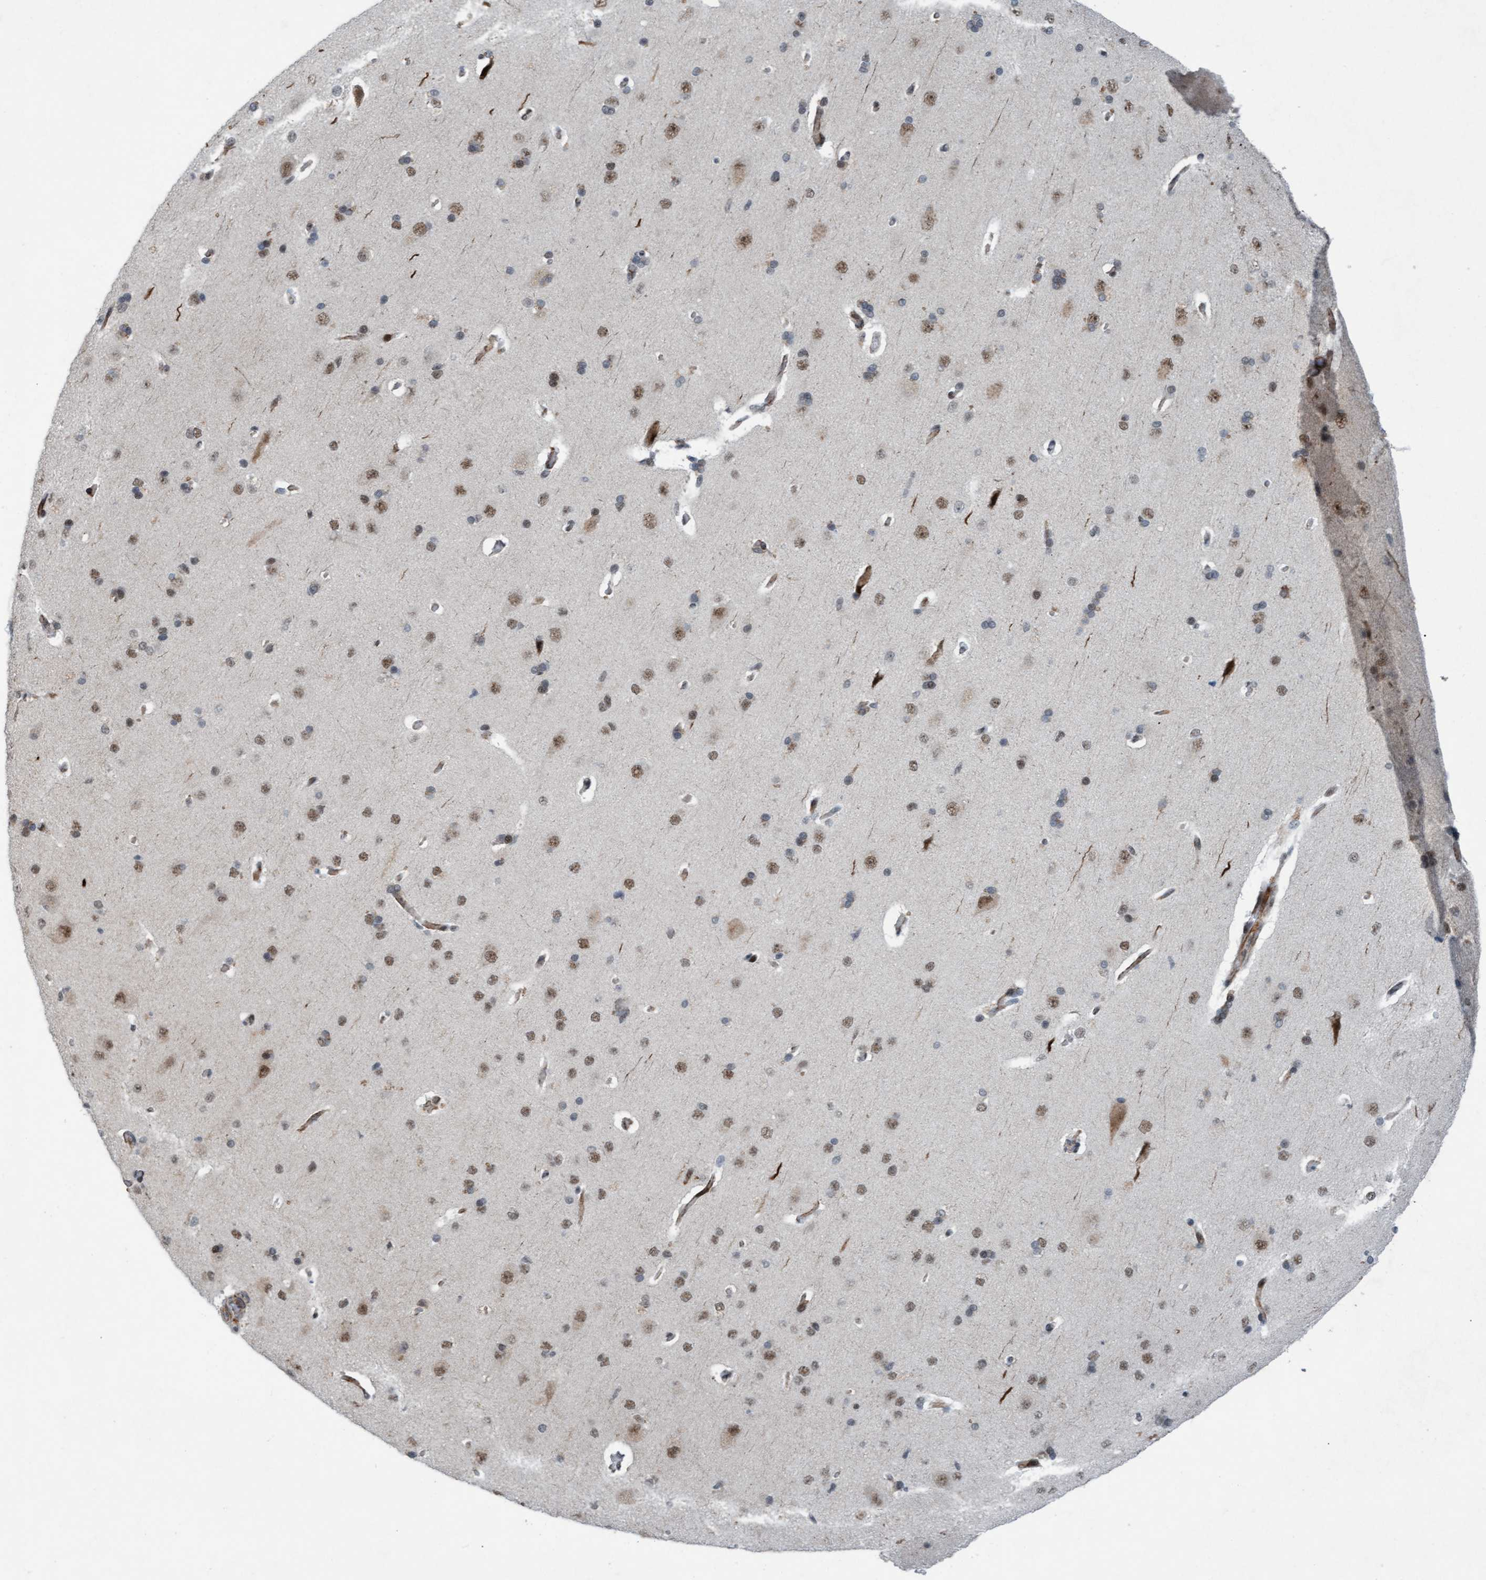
{"staining": {"intensity": "negative", "quantity": "none", "location": "none"}, "tissue": "cerebral cortex", "cell_type": "Endothelial cells", "image_type": "normal", "snomed": [{"axis": "morphology", "description": "Normal tissue, NOS"}, {"axis": "topography", "description": "Cerebral cortex"}], "caption": "IHC image of normal cerebral cortex: cerebral cortex stained with DAB reveals no significant protein positivity in endothelial cells.", "gene": "CWC27", "patient": {"sex": "male", "age": 62}}